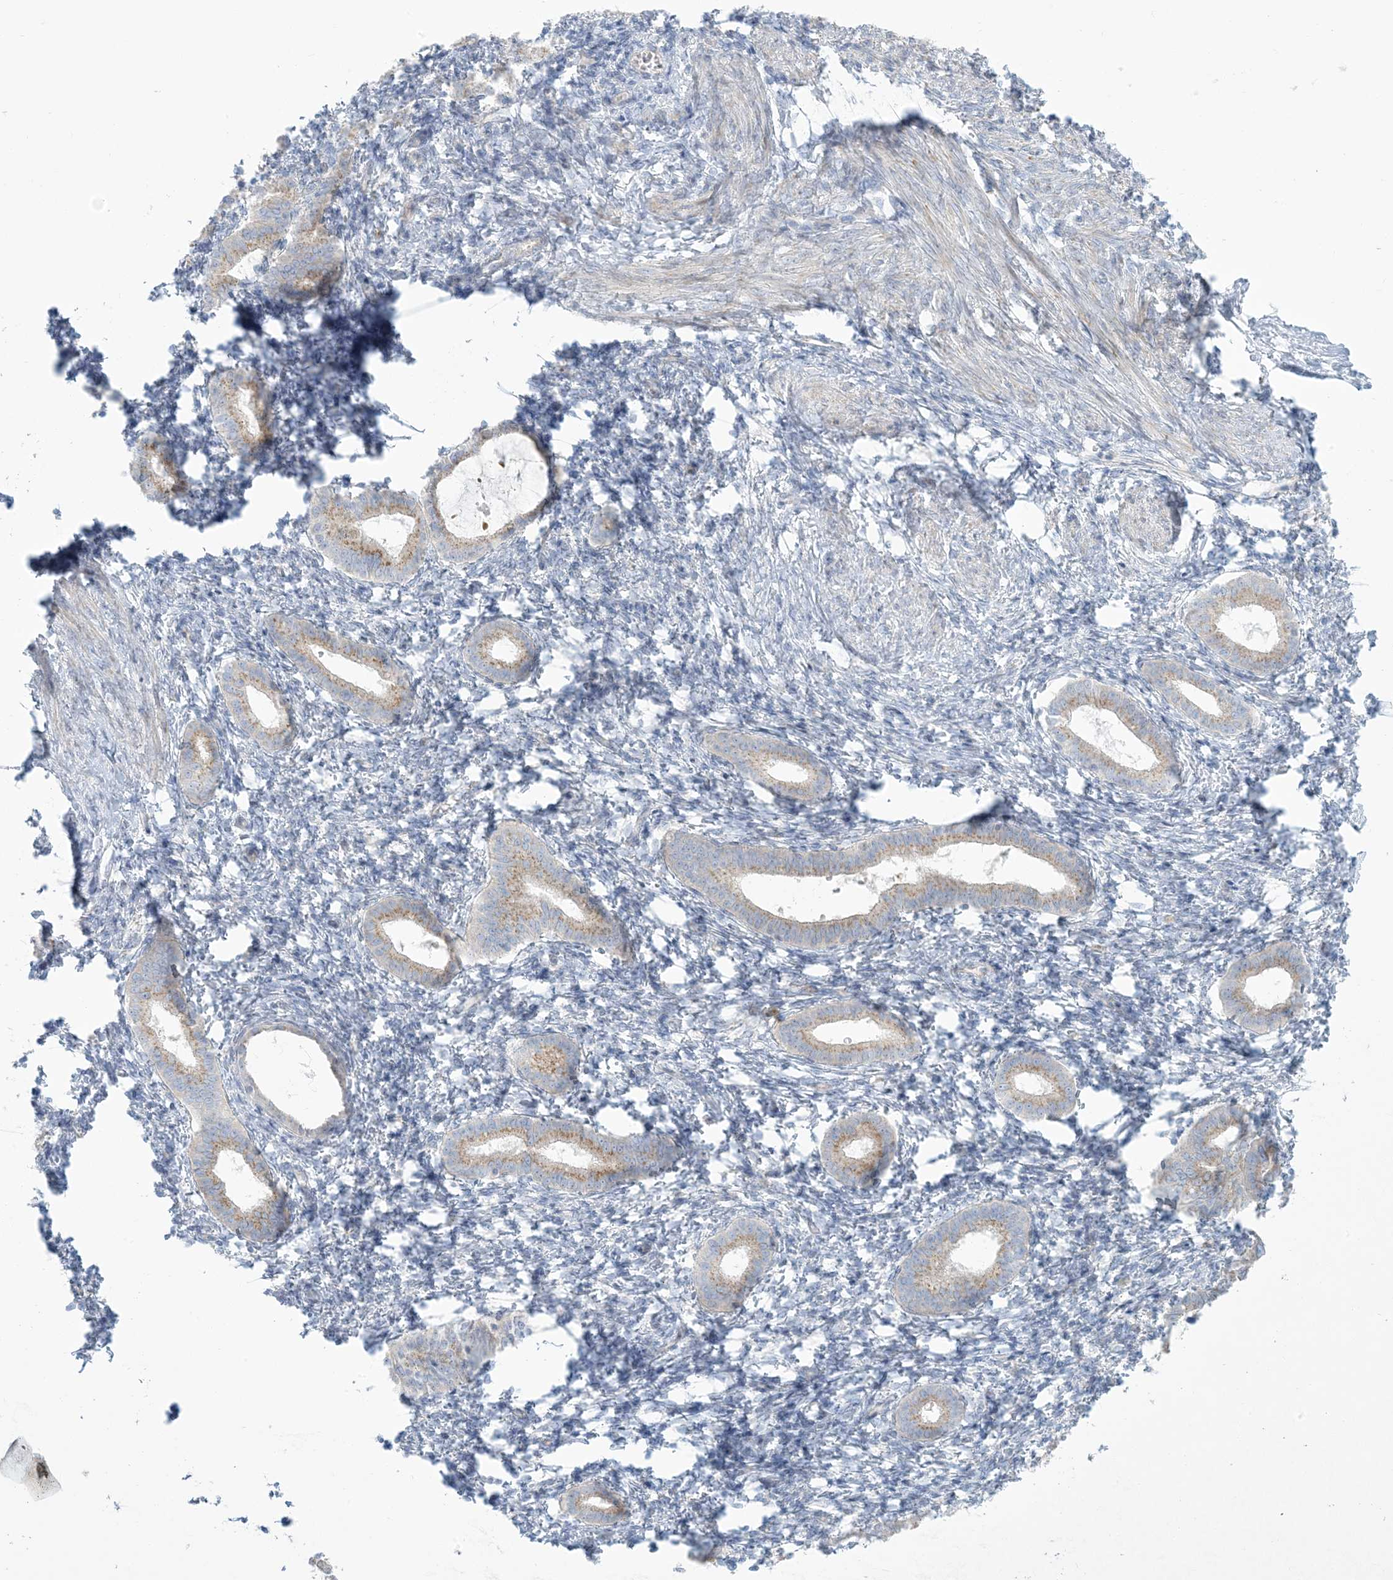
{"staining": {"intensity": "negative", "quantity": "none", "location": "none"}, "tissue": "endometrium", "cell_type": "Cells in endometrial stroma", "image_type": "normal", "snomed": [{"axis": "morphology", "description": "Normal tissue, NOS"}, {"axis": "topography", "description": "Endometrium"}], "caption": "Immunohistochemistry (IHC) histopathology image of benign endometrium: human endometrium stained with DAB (3,3'-diaminobenzidine) displays no significant protein positivity in cells in endometrial stroma.", "gene": "AFTPH", "patient": {"sex": "female", "age": 77}}